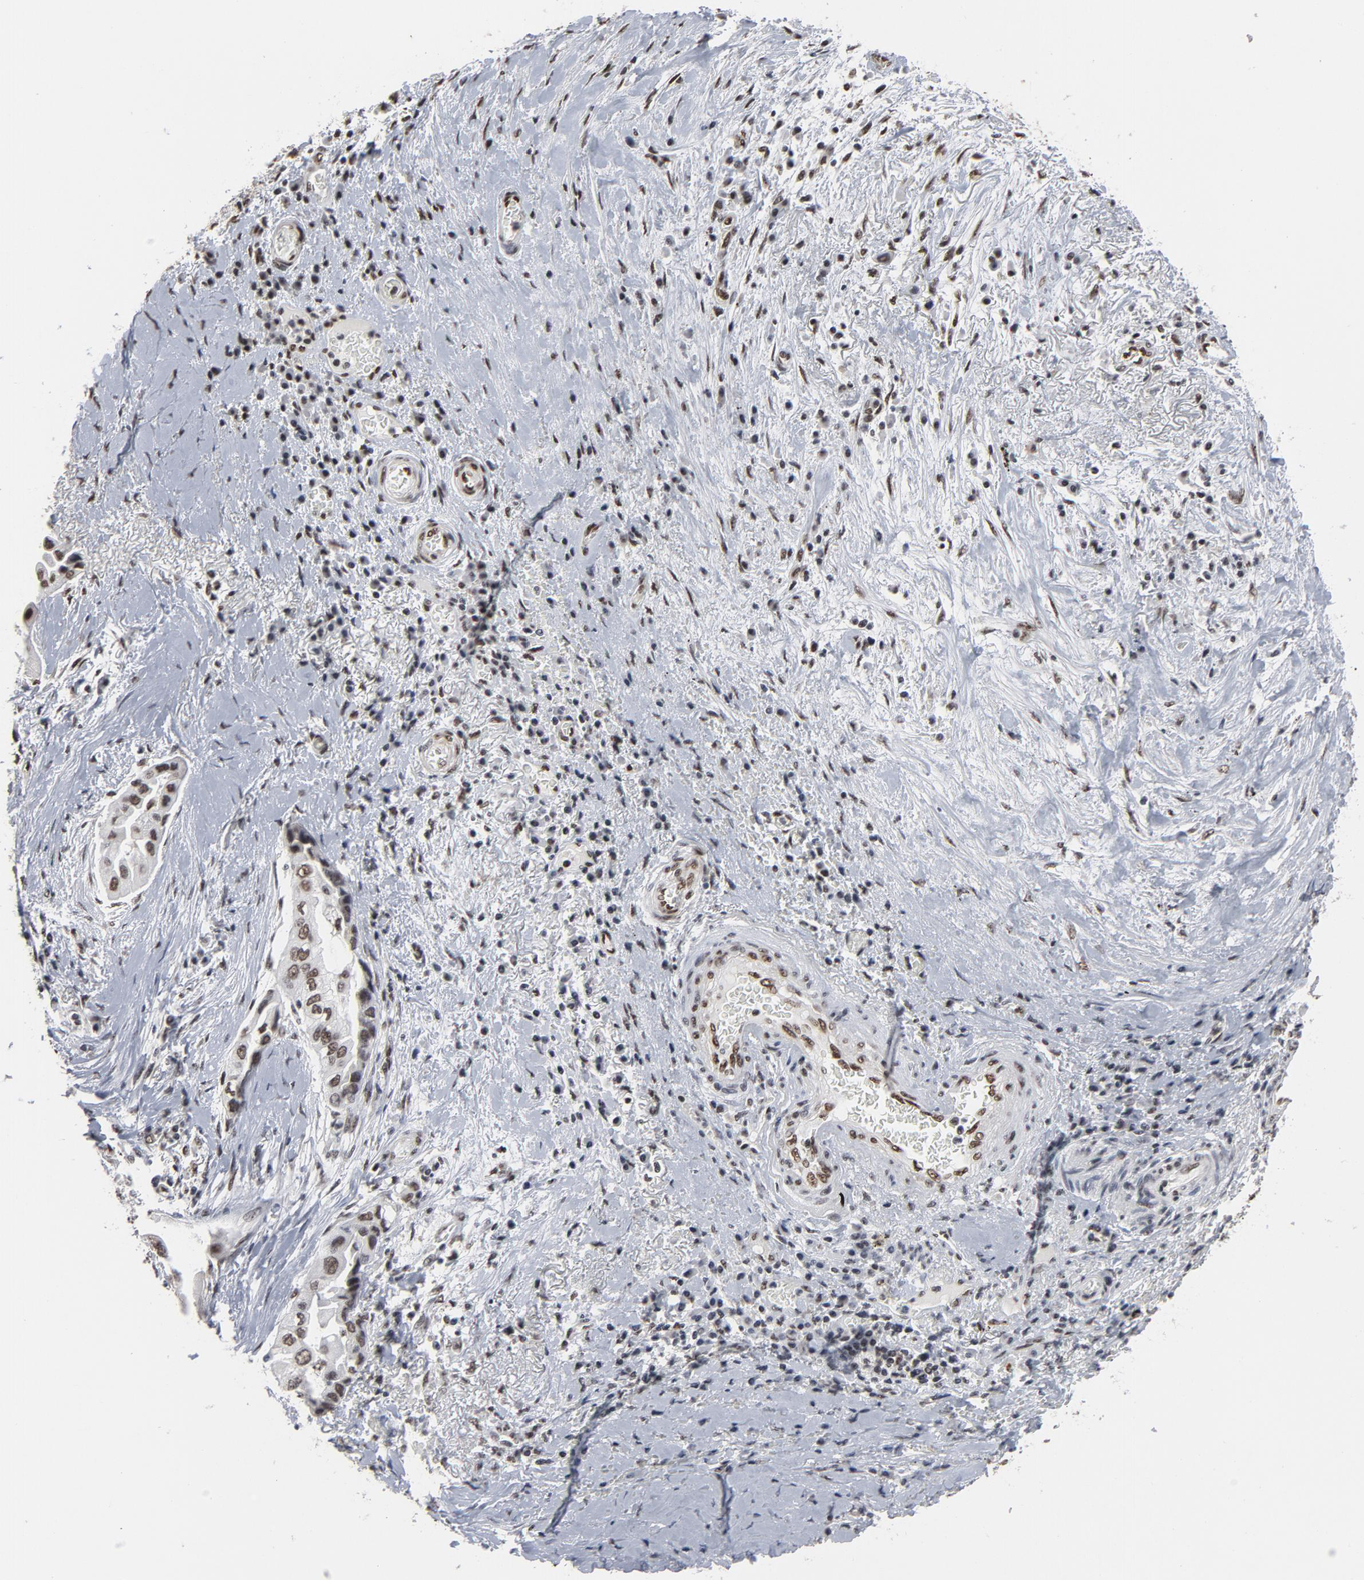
{"staining": {"intensity": "moderate", "quantity": ">75%", "location": "nuclear"}, "tissue": "lung cancer", "cell_type": "Tumor cells", "image_type": "cancer", "snomed": [{"axis": "morphology", "description": "Adenocarcinoma, NOS"}, {"axis": "topography", "description": "Lung"}], "caption": "This is a histology image of IHC staining of lung adenocarcinoma, which shows moderate staining in the nuclear of tumor cells.", "gene": "MRE11", "patient": {"sex": "female", "age": 76}}